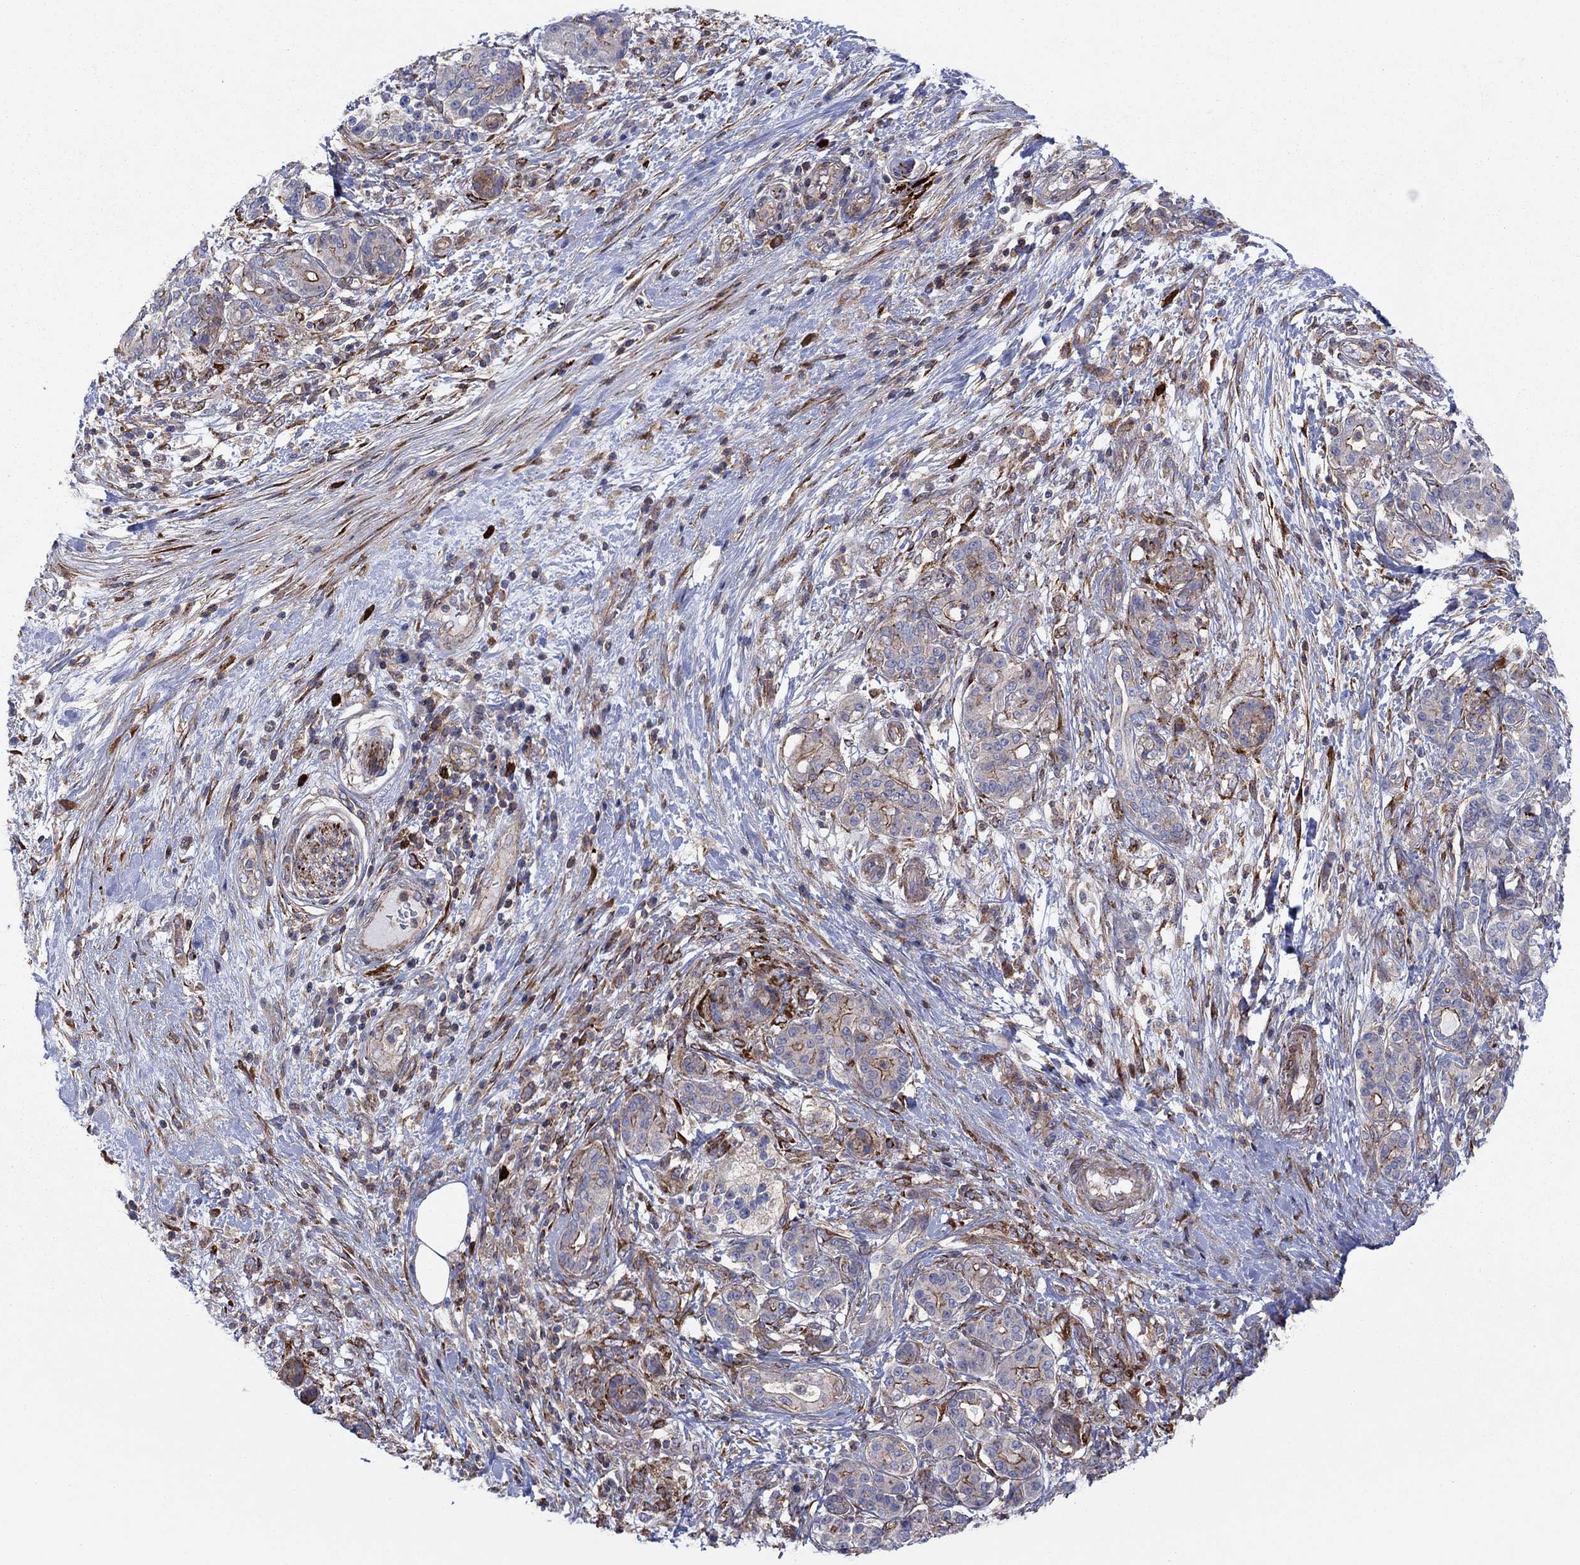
{"staining": {"intensity": "strong", "quantity": "25%-75%", "location": "cytoplasmic/membranous"}, "tissue": "pancreatic cancer", "cell_type": "Tumor cells", "image_type": "cancer", "snomed": [{"axis": "morphology", "description": "Adenocarcinoma, NOS"}, {"axis": "topography", "description": "Pancreas"}], "caption": "Immunohistochemical staining of human pancreatic cancer (adenocarcinoma) shows high levels of strong cytoplasmic/membranous staining in approximately 25%-75% of tumor cells.", "gene": "PAG1", "patient": {"sex": "female", "age": 73}}